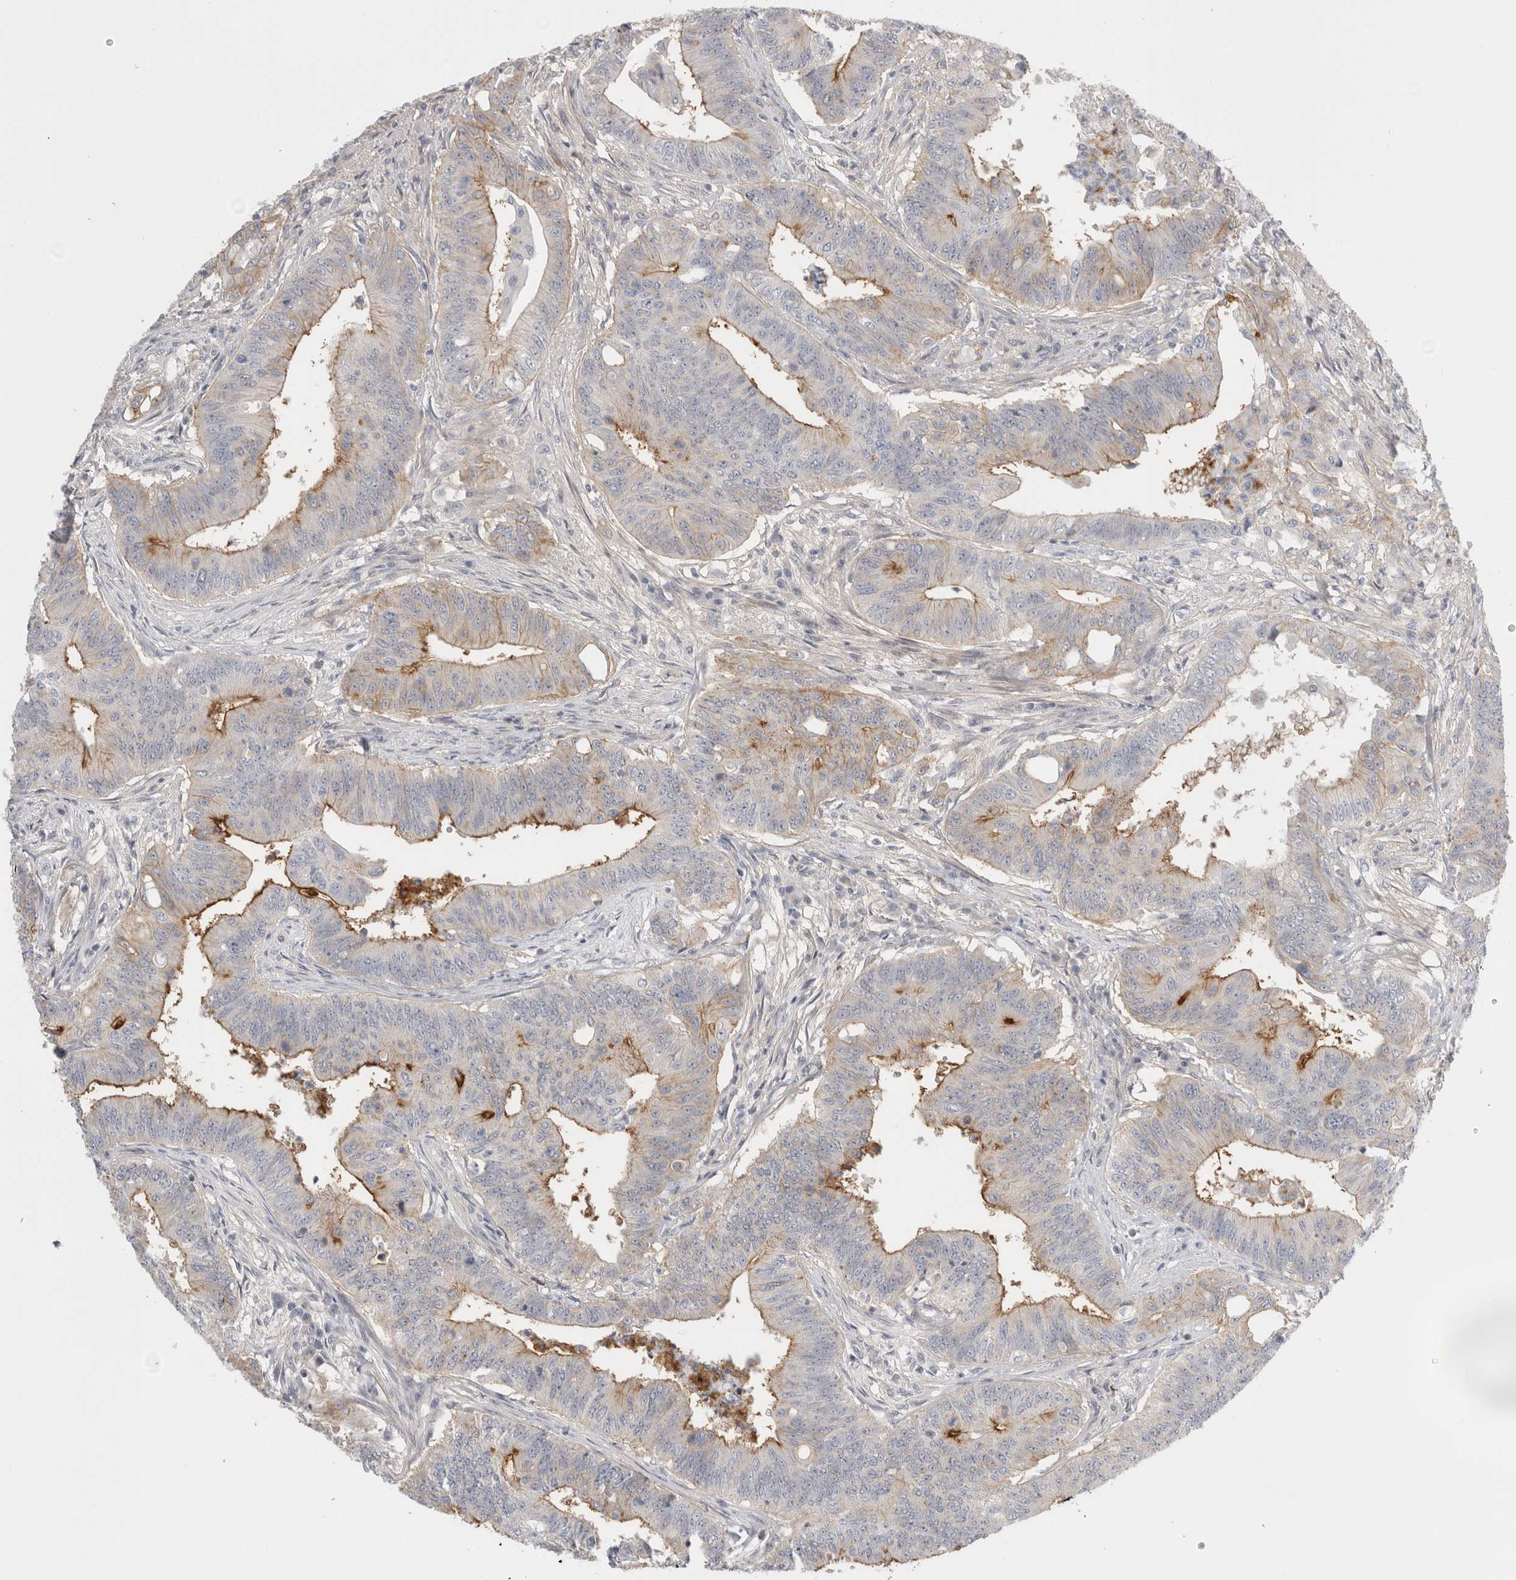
{"staining": {"intensity": "moderate", "quantity": "25%-75%", "location": "cytoplasmic/membranous"}, "tissue": "colorectal cancer", "cell_type": "Tumor cells", "image_type": "cancer", "snomed": [{"axis": "morphology", "description": "Adenoma, NOS"}, {"axis": "morphology", "description": "Adenocarcinoma, NOS"}, {"axis": "topography", "description": "Colon"}], "caption": "Immunohistochemical staining of colorectal adenoma shows medium levels of moderate cytoplasmic/membranous protein expression in approximately 25%-75% of tumor cells.", "gene": "VANGL1", "patient": {"sex": "male", "age": 79}}